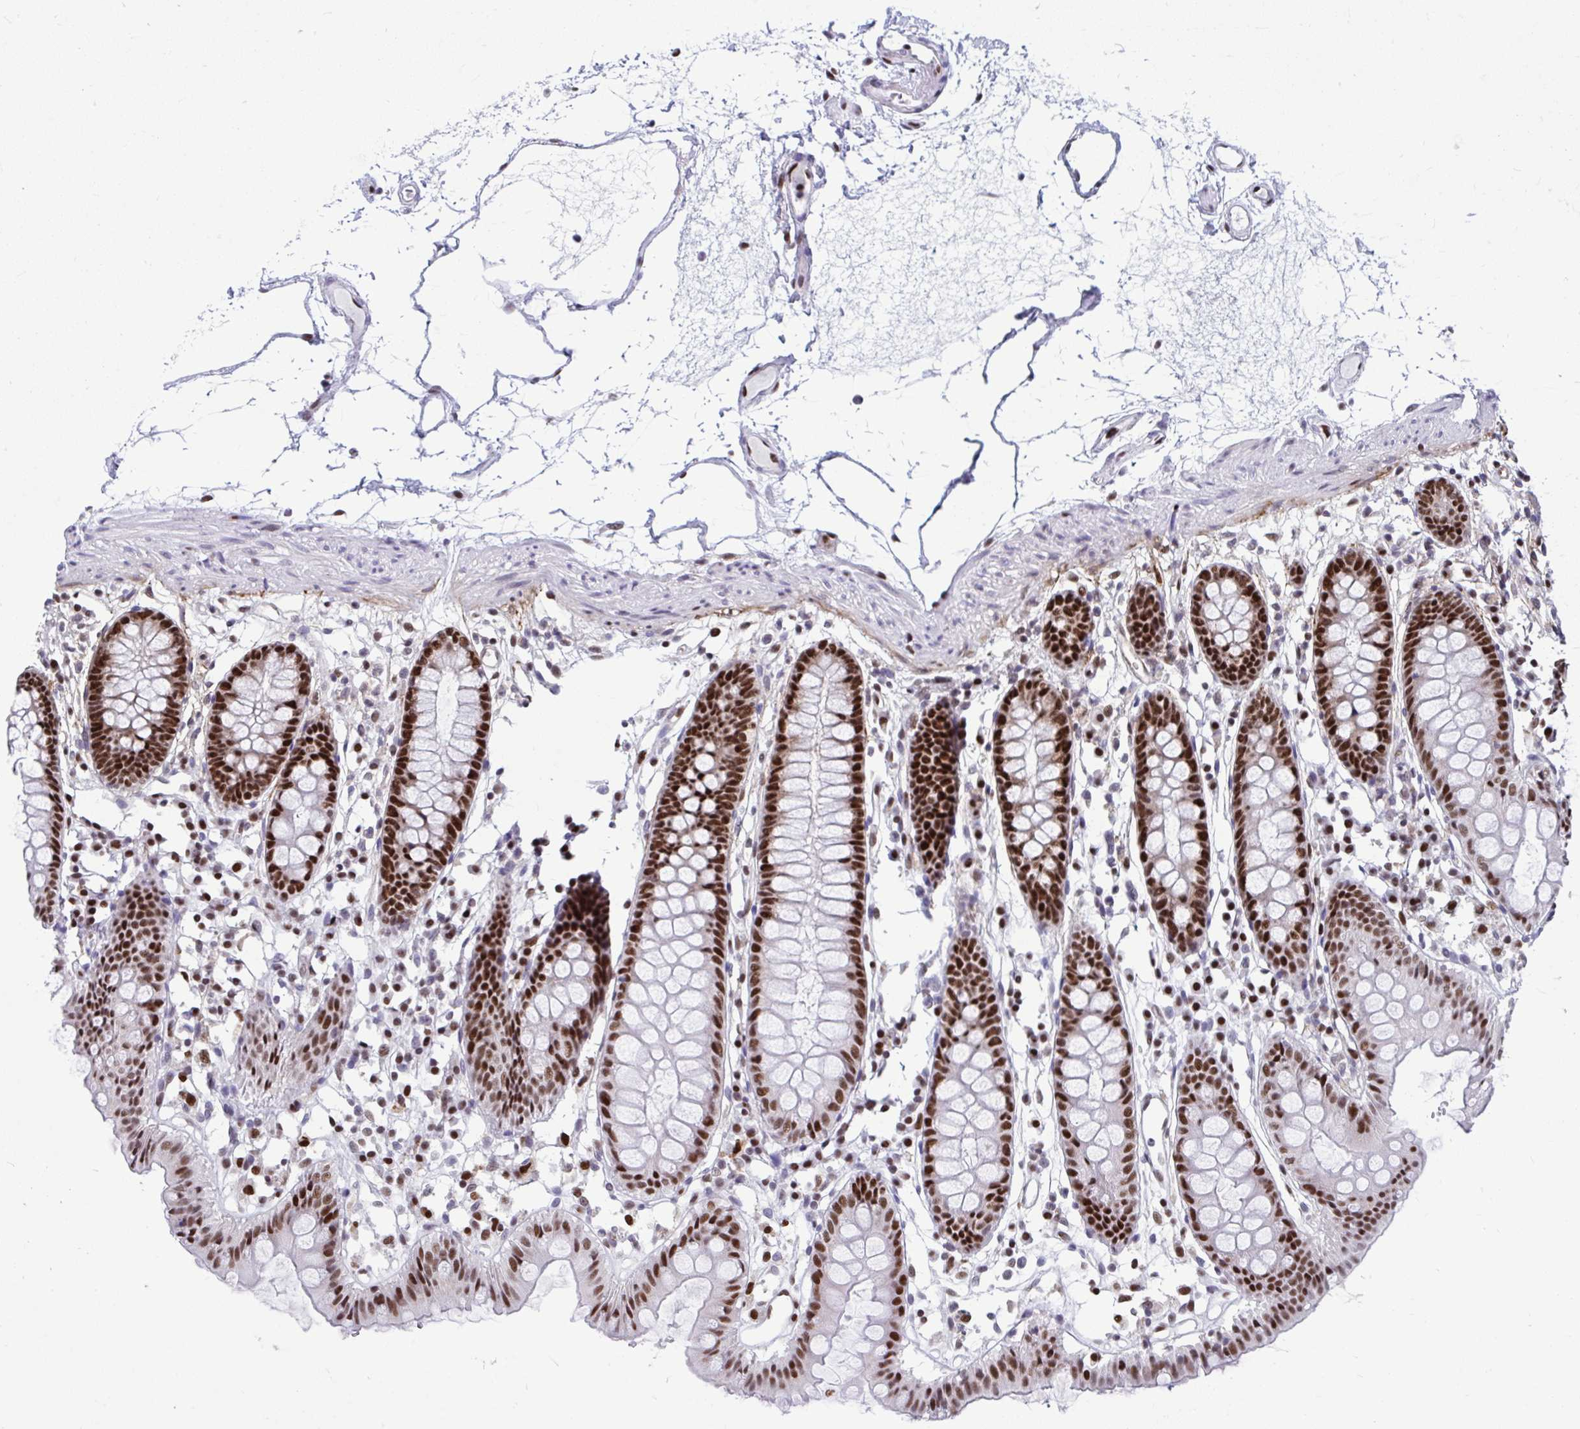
{"staining": {"intensity": "strong", "quantity": "<25%", "location": "nuclear"}, "tissue": "colon", "cell_type": "Endothelial cells", "image_type": "normal", "snomed": [{"axis": "morphology", "description": "Normal tissue, NOS"}, {"axis": "topography", "description": "Colon"}], "caption": "This is an image of immunohistochemistry (IHC) staining of normal colon, which shows strong positivity in the nuclear of endothelial cells.", "gene": "SLC35C2", "patient": {"sex": "female", "age": 84}}